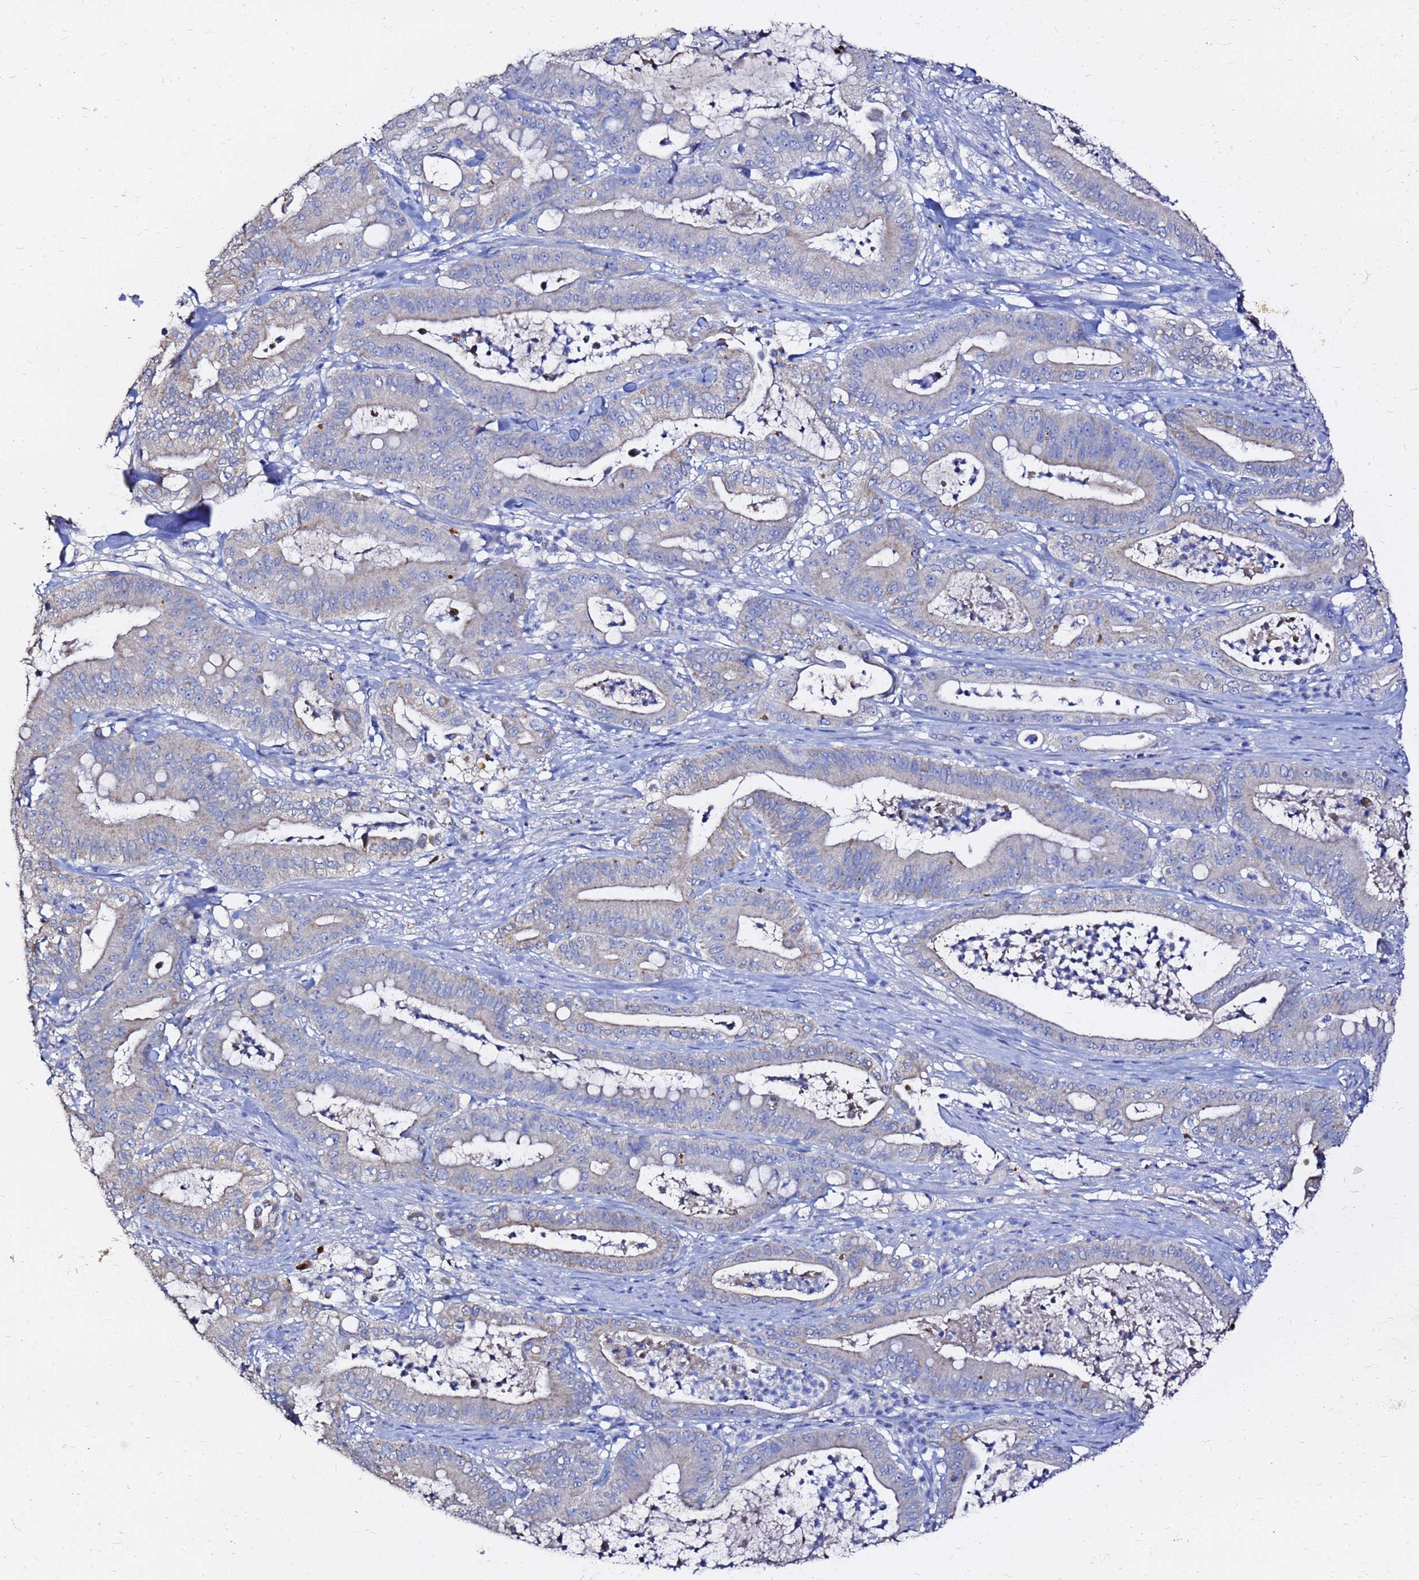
{"staining": {"intensity": "negative", "quantity": "none", "location": "none"}, "tissue": "pancreatic cancer", "cell_type": "Tumor cells", "image_type": "cancer", "snomed": [{"axis": "morphology", "description": "Adenocarcinoma, NOS"}, {"axis": "topography", "description": "Pancreas"}], "caption": "High magnification brightfield microscopy of adenocarcinoma (pancreatic) stained with DAB (3,3'-diaminobenzidine) (brown) and counterstained with hematoxylin (blue): tumor cells show no significant staining.", "gene": "FAM183A", "patient": {"sex": "male", "age": 71}}